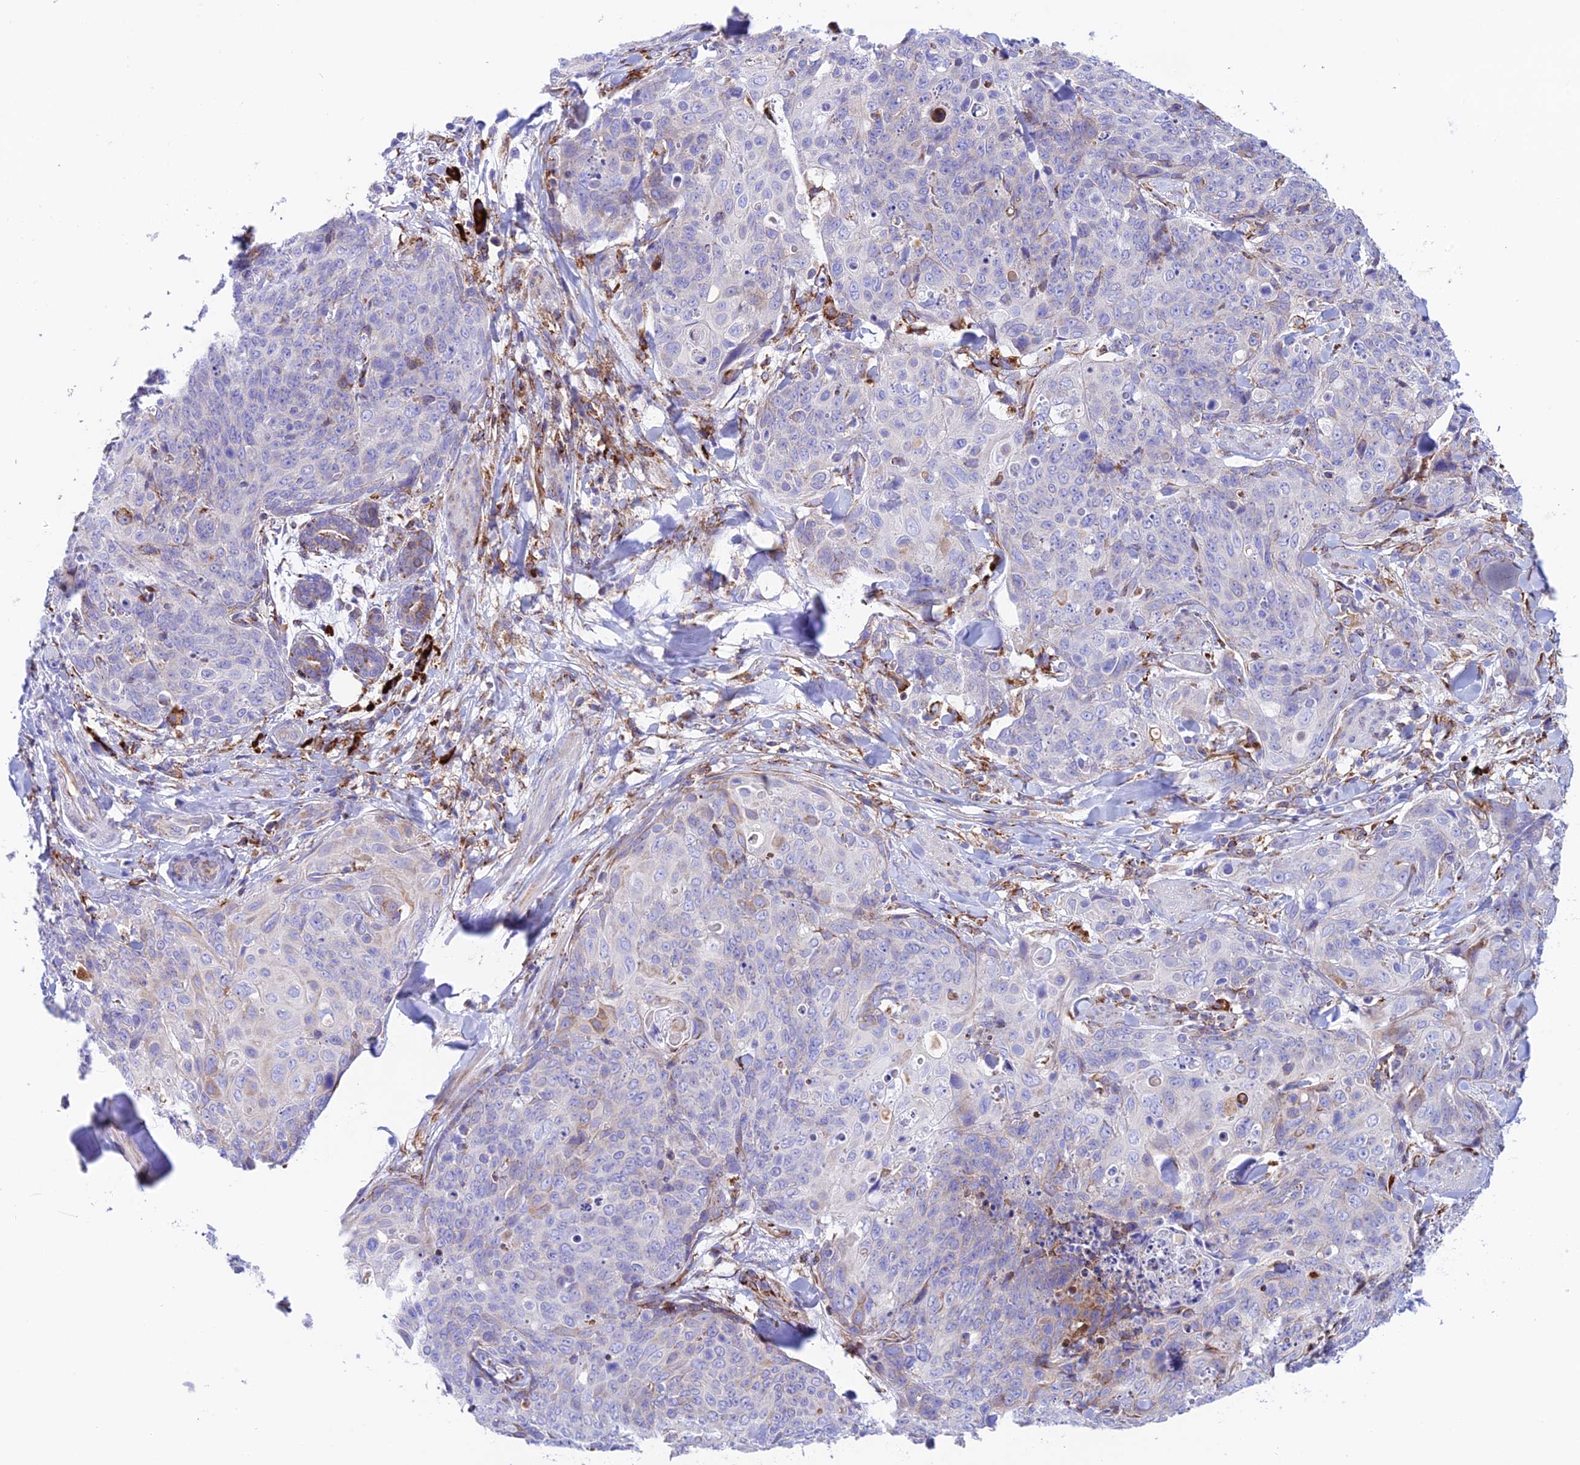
{"staining": {"intensity": "negative", "quantity": "none", "location": "none"}, "tissue": "skin cancer", "cell_type": "Tumor cells", "image_type": "cancer", "snomed": [{"axis": "morphology", "description": "Squamous cell carcinoma, NOS"}, {"axis": "topography", "description": "Skin"}, {"axis": "topography", "description": "Vulva"}], "caption": "Photomicrograph shows no protein positivity in tumor cells of skin squamous cell carcinoma tissue.", "gene": "TUBGCP6", "patient": {"sex": "female", "age": 85}}